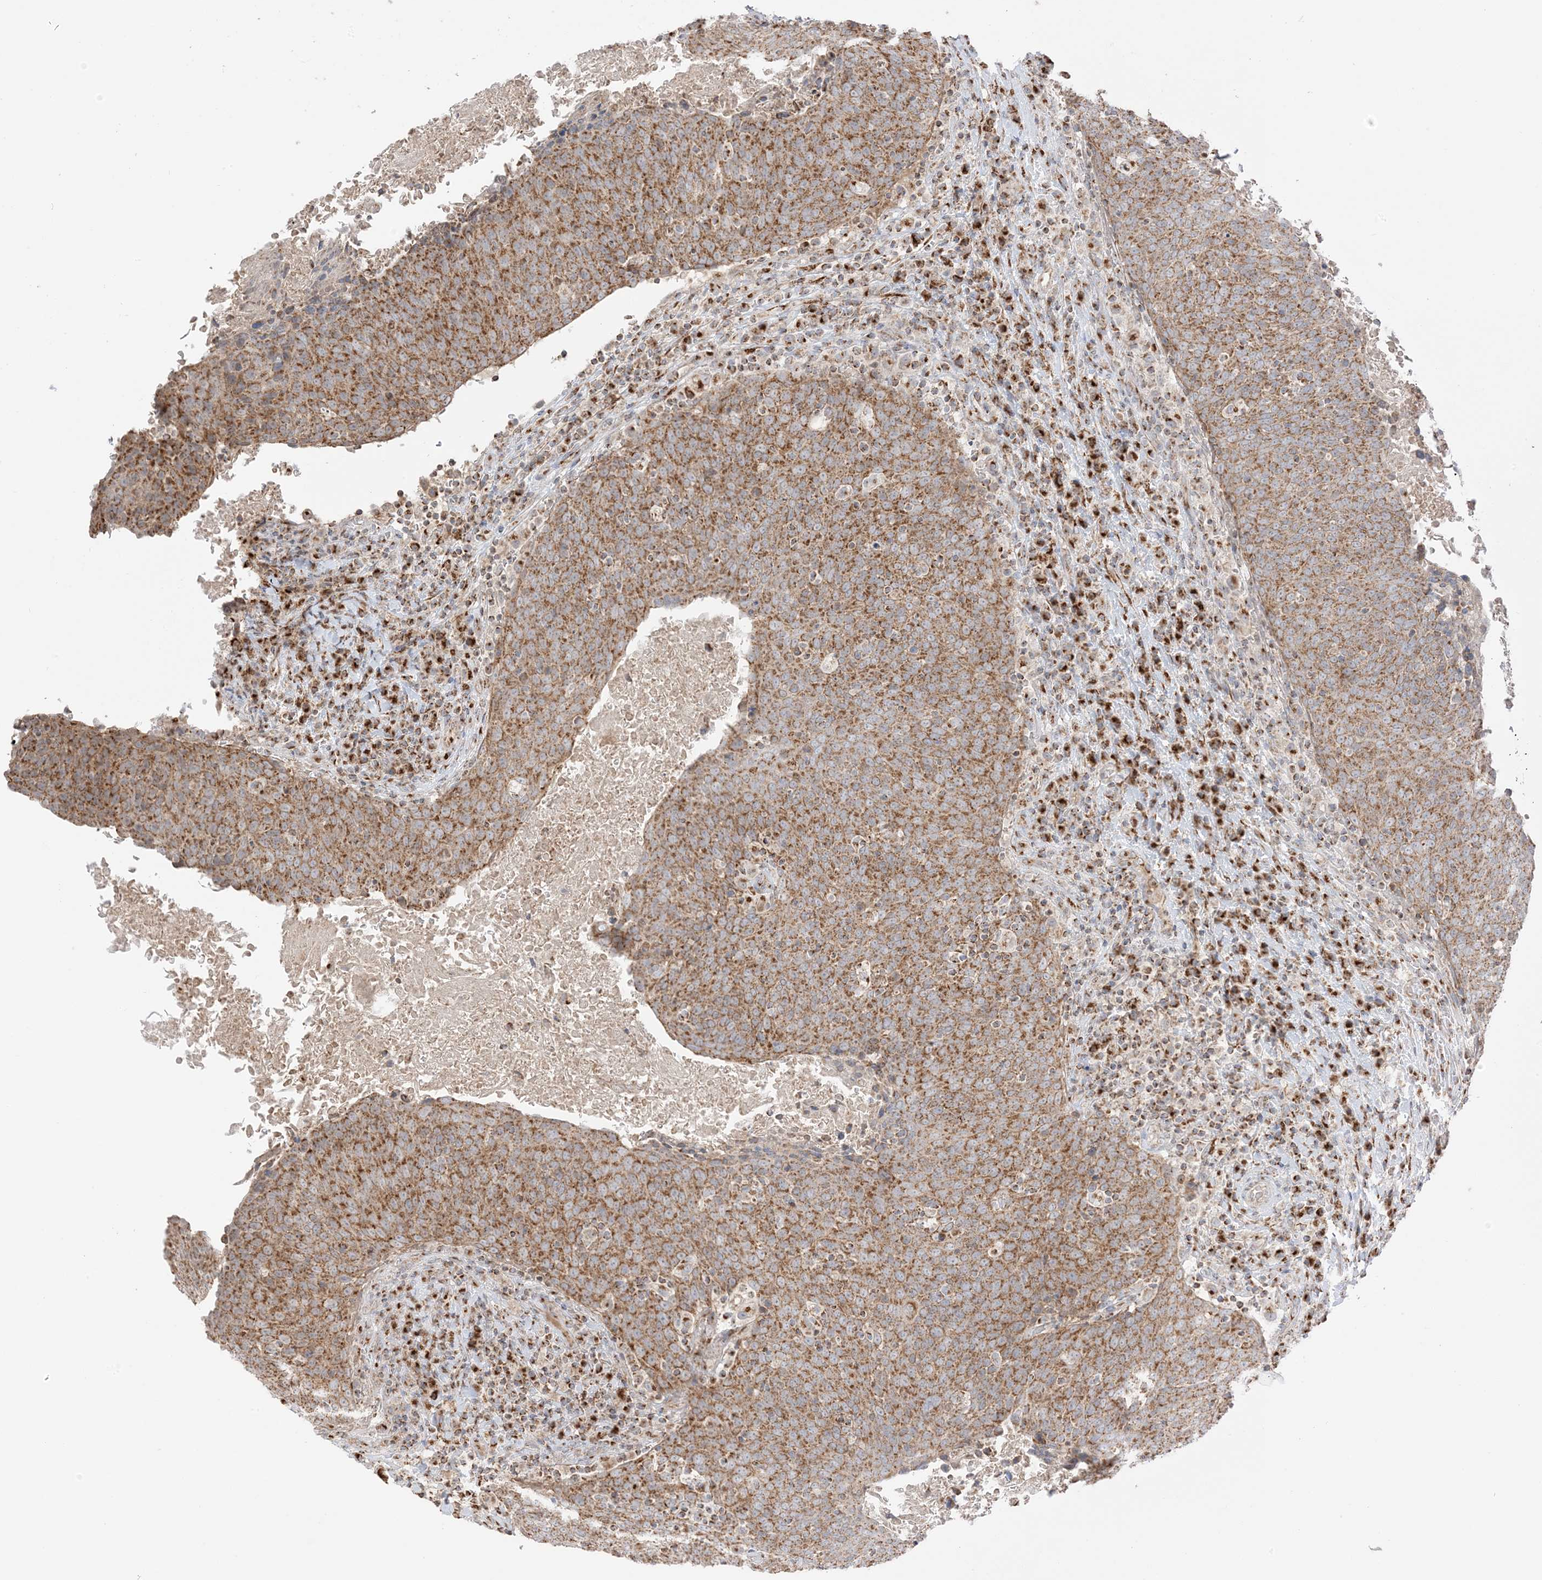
{"staining": {"intensity": "strong", "quantity": ">75%", "location": "cytoplasmic/membranous"}, "tissue": "head and neck cancer", "cell_type": "Tumor cells", "image_type": "cancer", "snomed": [{"axis": "morphology", "description": "Squamous cell carcinoma, NOS"}, {"axis": "morphology", "description": "Squamous cell carcinoma, metastatic, NOS"}, {"axis": "topography", "description": "Lymph node"}, {"axis": "topography", "description": "Head-Neck"}], "caption": "Immunohistochemical staining of head and neck cancer exhibits high levels of strong cytoplasmic/membranous staining in about >75% of tumor cells.", "gene": "SLC25A12", "patient": {"sex": "male", "age": 62}}